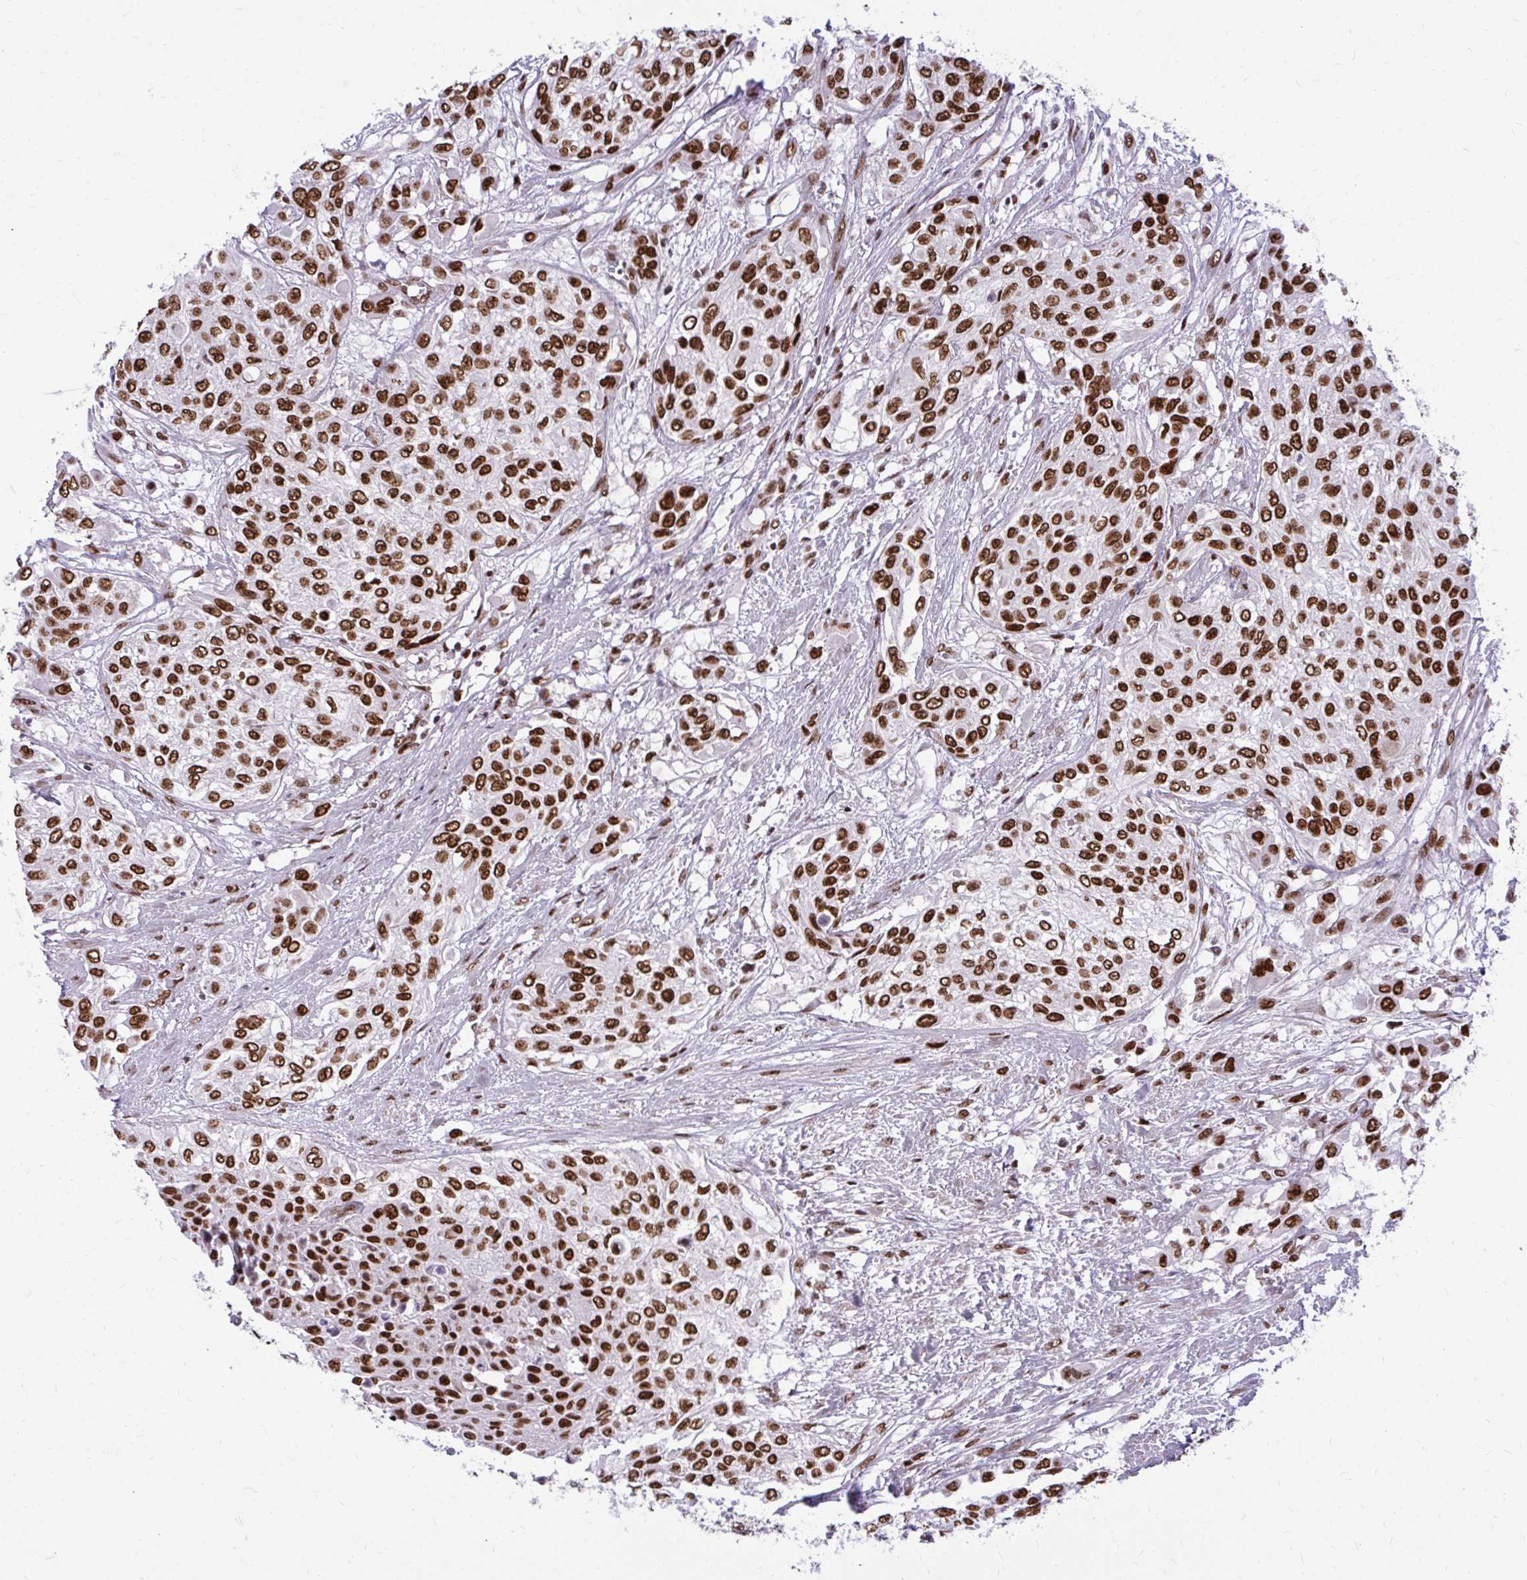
{"staining": {"intensity": "strong", "quantity": ">75%", "location": "nuclear"}, "tissue": "urothelial cancer", "cell_type": "Tumor cells", "image_type": "cancer", "snomed": [{"axis": "morphology", "description": "Urothelial carcinoma, High grade"}, {"axis": "topography", "description": "Urinary bladder"}], "caption": "Human high-grade urothelial carcinoma stained with a brown dye displays strong nuclear positive staining in about >75% of tumor cells.", "gene": "CDYL", "patient": {"sex": "male", "age": 57}}